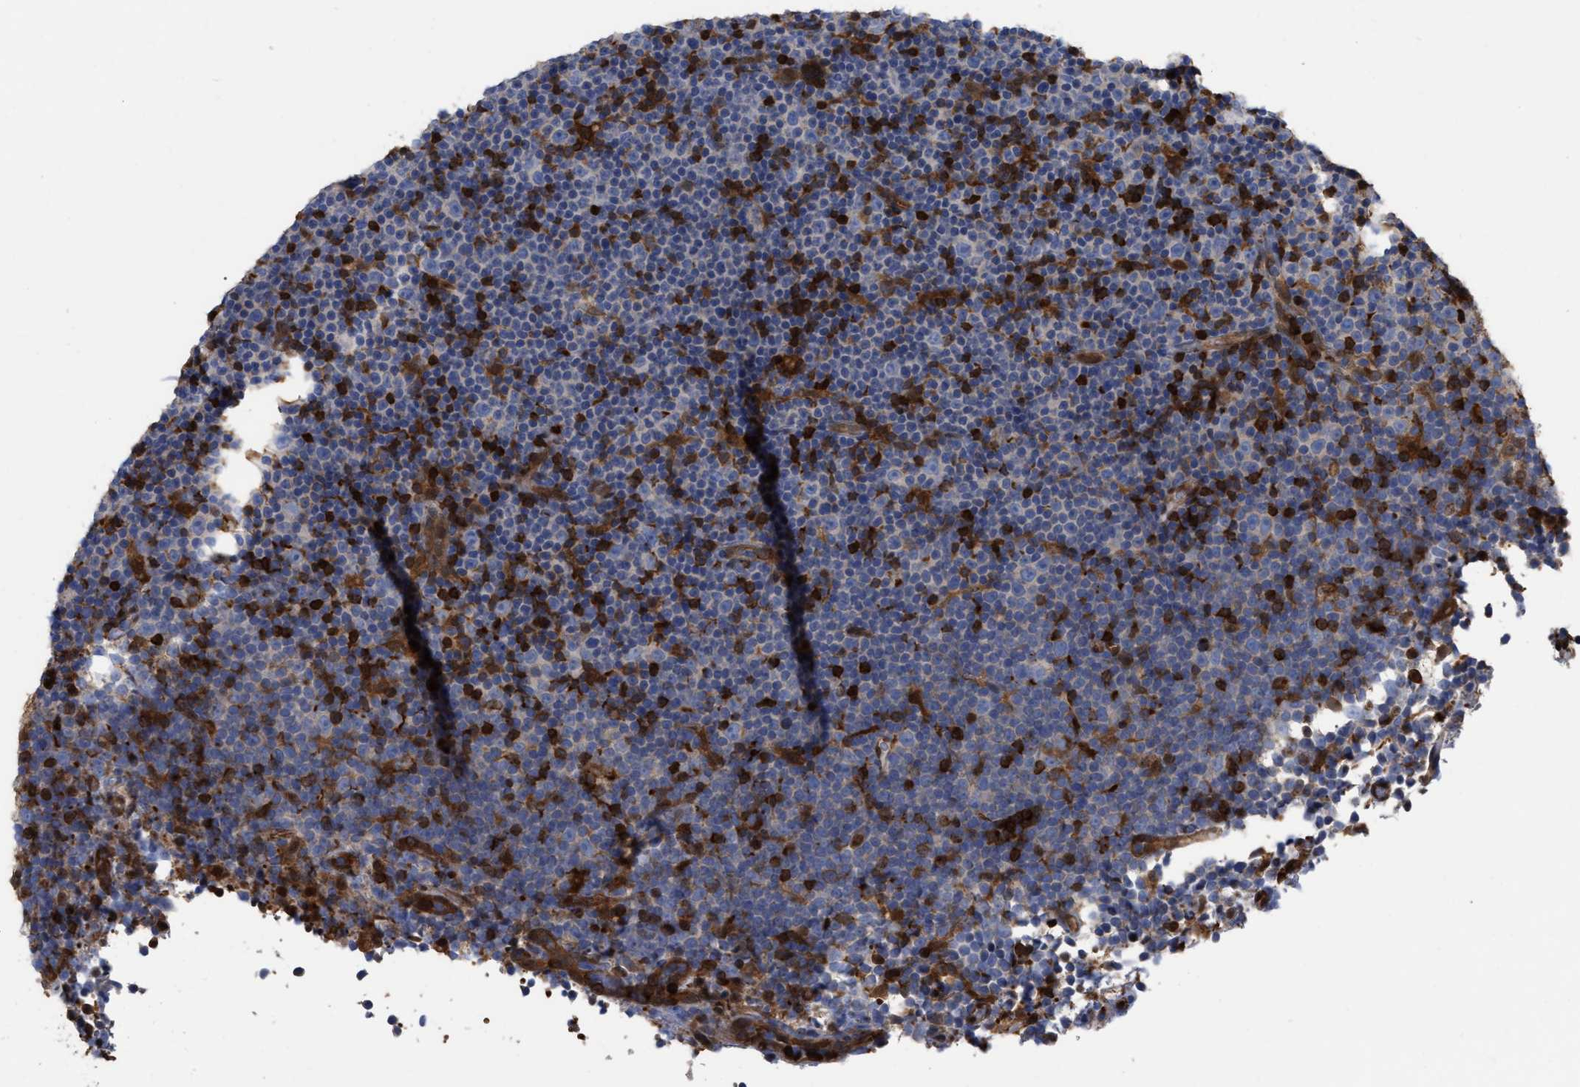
{"staining": {"intensity": "negative", "quantity": "none", "location": "none"}, "tissue": "lymphoma", "cell_type": "Tumor cells", "image_type": "cancer", "snomed": [{"axis": "morphology", "description": "Malignant lymphoma, non-Hodgkin's type, Low grade"}, {"axis": "topography", "description": "Lymph node"}], "caption": "Immunohistochemistry micrograph of human lymphoma stained for a protein (brown), which reveals no positivity in tumor cells. (Immunohistochemistry (ihc), brightfield microscopy, high magnification).", "gene": "GIMAP4", "patient": {"sex": "female", "age": 67}}